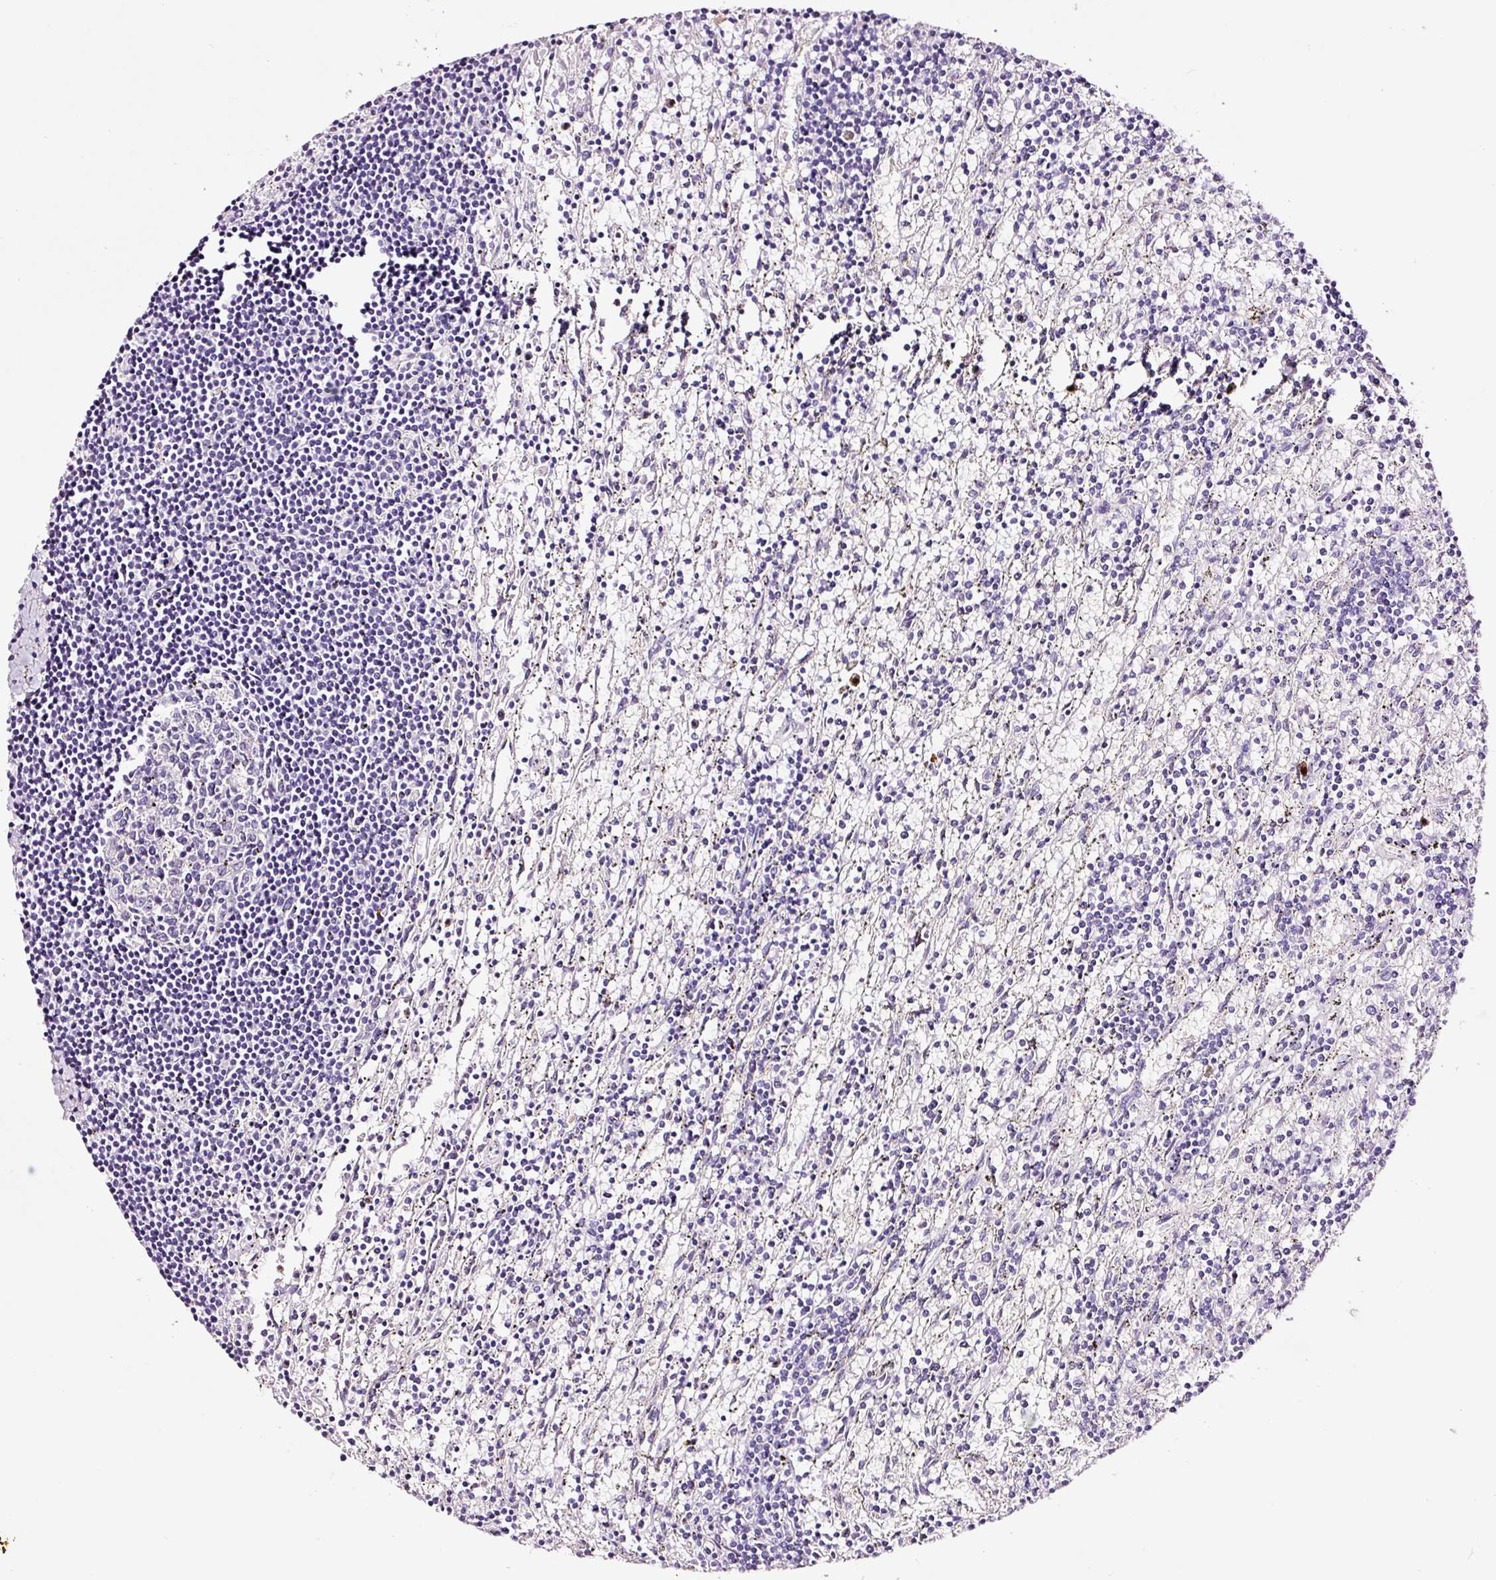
{"staining": {"intensity": "negative", "quantity": "none", "location": "none"}, "tissue": "lymphoma", "cell_type": "Tumor cells", "image_type": "cancer", "snomed": [{"axis": "morphology", "description": "Malignant lymphoma, non-Hodgkin's type, Low grade"}, {"axis": "topography", "description": "Spleen"}], "caption": "This is an immunohistochemistry (IHC) image of human malignant lymphoma, non-Hodgkin's type (low-grade). There is no expression in tumor cells.", "gene": "PAM", "patient": {"sex": "male", "age": 76}}